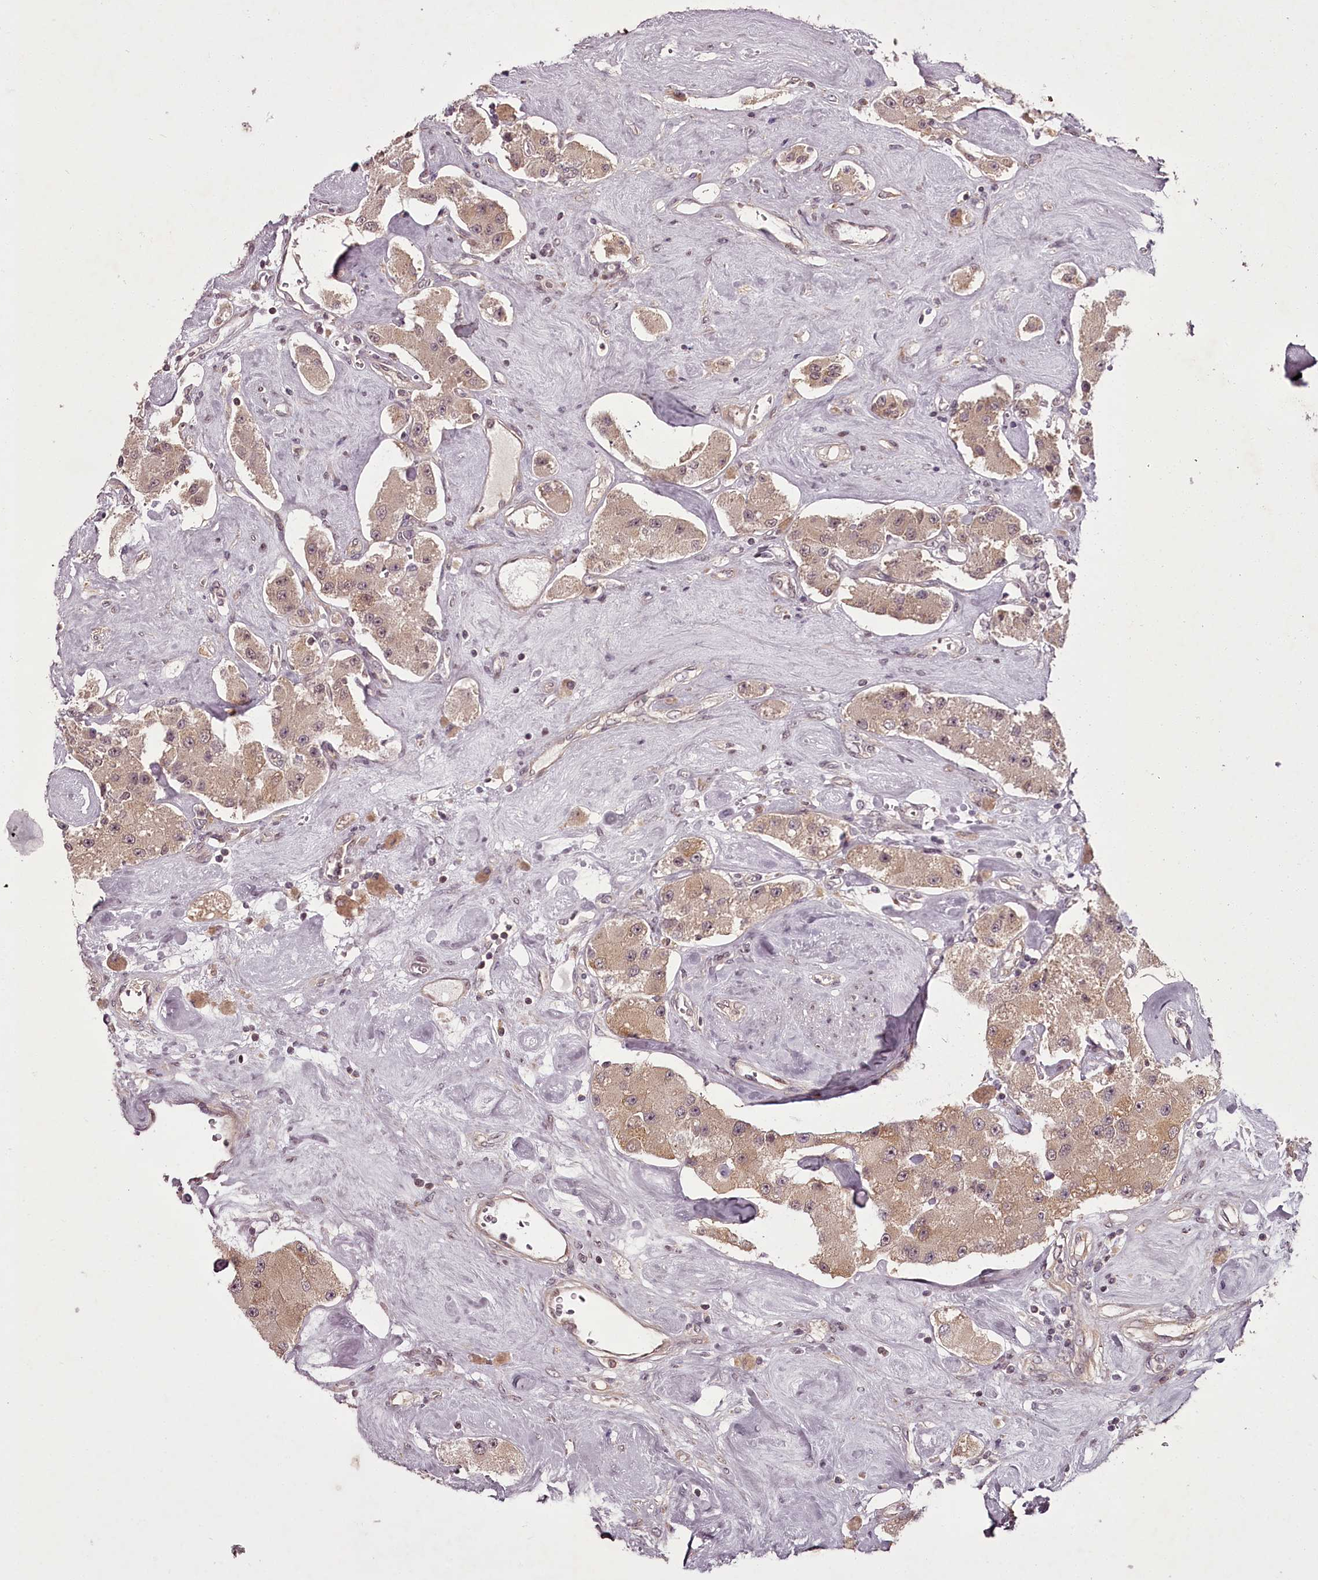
{"staining": {"intensity": "weak", "quantity": "25%-75%", "location": "cytoplasmic/membranous"}, "tissue": "carcinoid", "cell_type": "Tumor cells", "image_type": "cancer", "snomed": [{"axis": "morphology", "description": "Carcinoid, malignant, NOS"}, {"axis": "topography", "description": "Pancreas"}], "caption": "Immunohistochemistry micrograph of neoplastic tissue: human carcinoid (malignant) stained using immunohistochemistry demonstrates low levels of weak protein expression localized specifically in the cytoplasmic/membranous of tumor cells, appearing as a cytoplasmic/membranous brown color.", "gene": "CCDC92", "patient": {"sex": "male", "age": 41}}